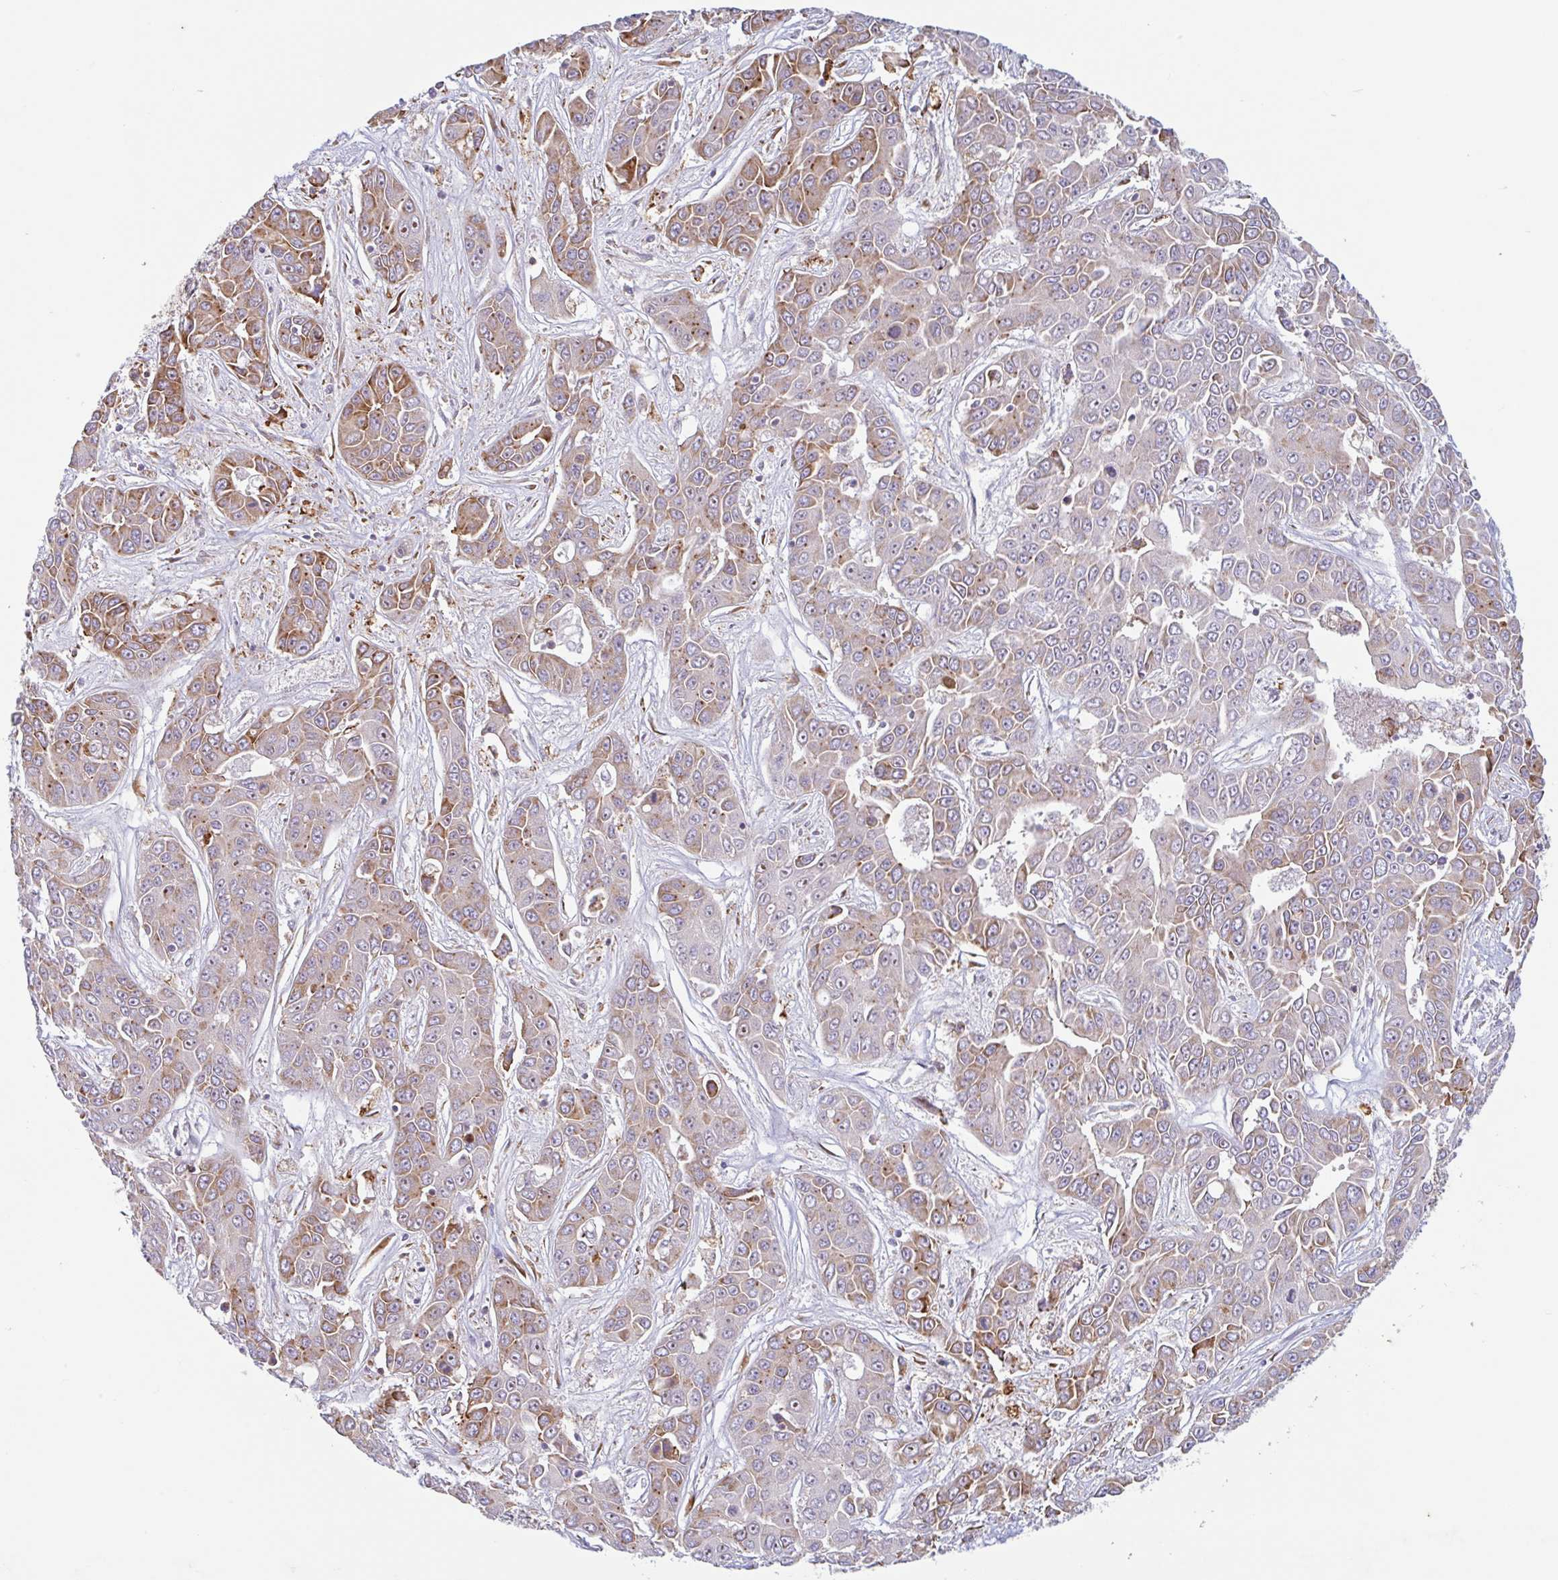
{"staining": {"intensity": "moderate", "quantity": "25%-75%", "location": "cytoplasmic/membranous"}, "tissue": "liver cancer", "cell_type": "Tumor cells", "image_type": "cancer", "snomed": [{"axis": "morphology", "description": "Cholangiocarcinoma"}, {"axis": "topography", "description": "Liver"}], "caption": "Cholangiocarcinoma (liver) stained with a brown dye shows moderate cytoplasmic/membranous positive staining in approximately 25%-75% of tumor cells.", "gene": "RIT1", "patient": {"sex": "female", "age": 52}}